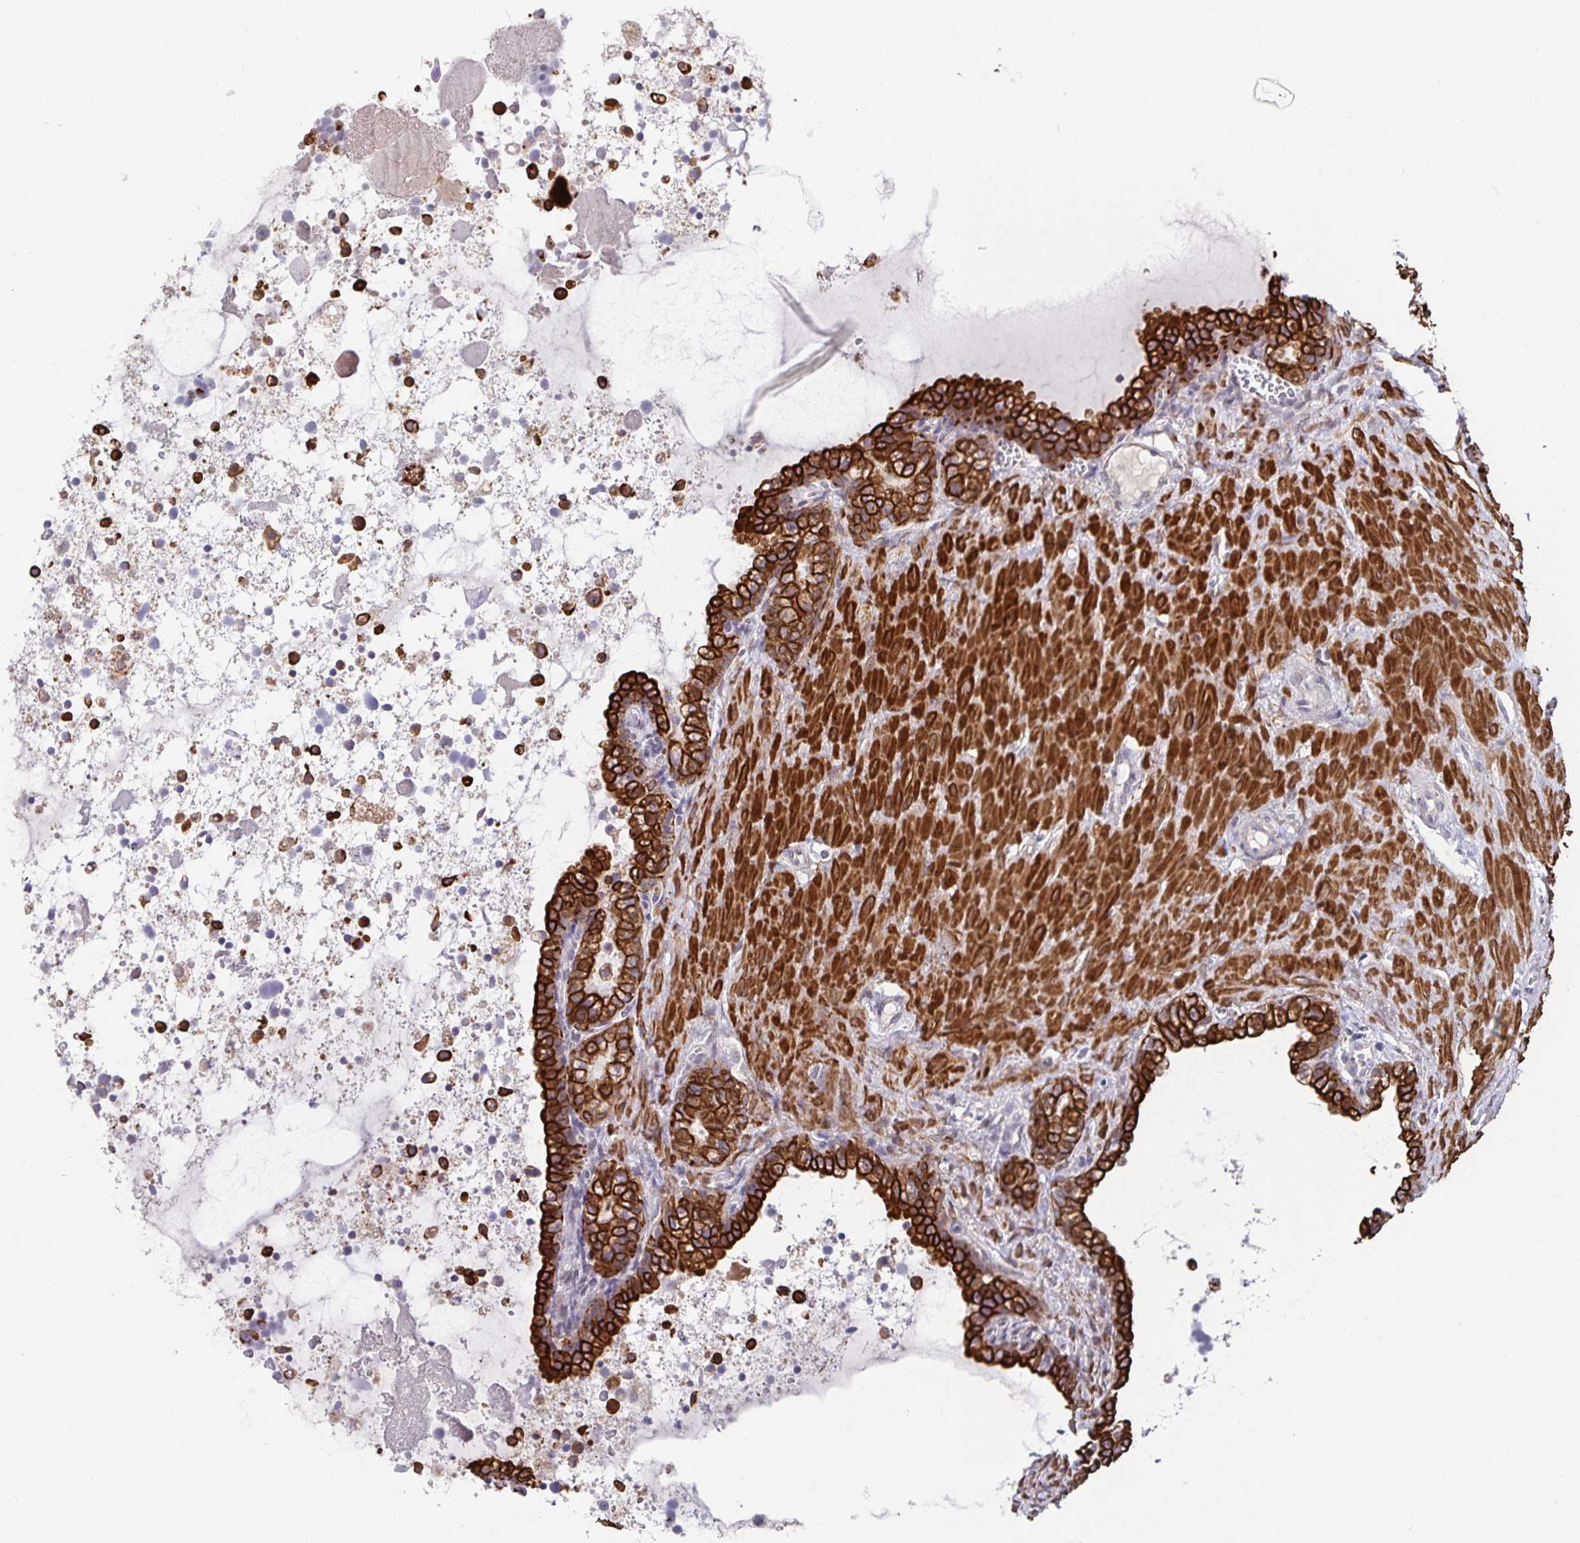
{"staining": {"intensity": "strong", "quantity": "25%-75%", "location": "cytoplasmic/membranous"}, "tissue": "seminal vesicle", "cell_type": "Glandular cells", "image_type": "normal", "snomed": [{"axis": "morphology", "description": "Normal tissue, NOS"}, {"axis": "topography", "description": "Seminal veicle"}], "caption": "Protein staining of benign seminal vesicle displays strong cytoplasmic/membranous positivity in about 25%-75% of glandular cells. (Brightfield microscopy of DAB IHC at high magnification).", "gene": "ZIK1", "patient": {"sex": "male", "age": 76}}